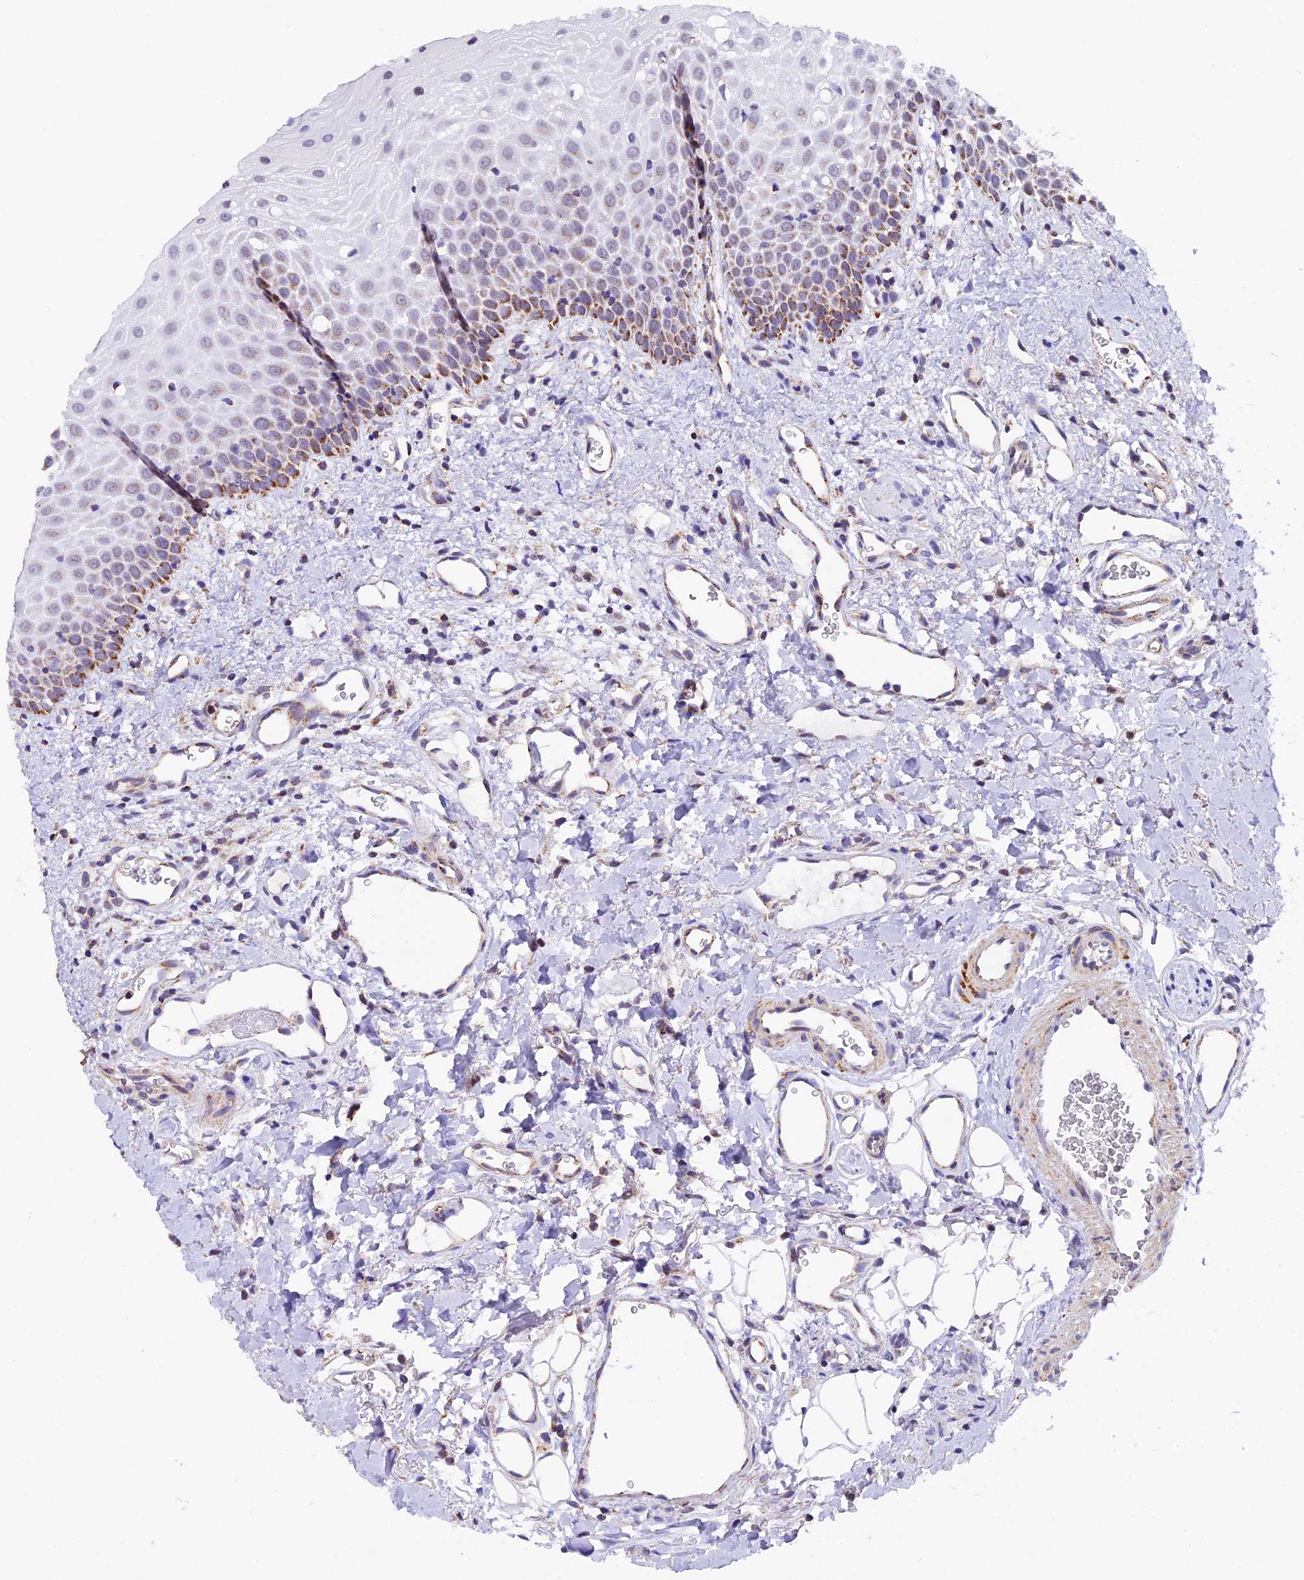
{"staining": {"intensity": "moderate", "quantity": "25%-75%", "location": "cytoplasmic/membranous"}, "tissue": "oral mucosa", "cell_type": "Squamous epithelial cells", "image_type": "normal", "snomed": [{"axis": "morphology", "description": "Normal tissue, NOS"}, {"axis": "topography", "description": "Oral tissue"}], "caption": "The histopathology image exhibits a brown stain indicating the presence of a protein in the cytoplasmic/membranous of squamous epithelial cells in oral mucosa.", "gene": "TFAM", "patient": {"sex": "female", "age": 70}}